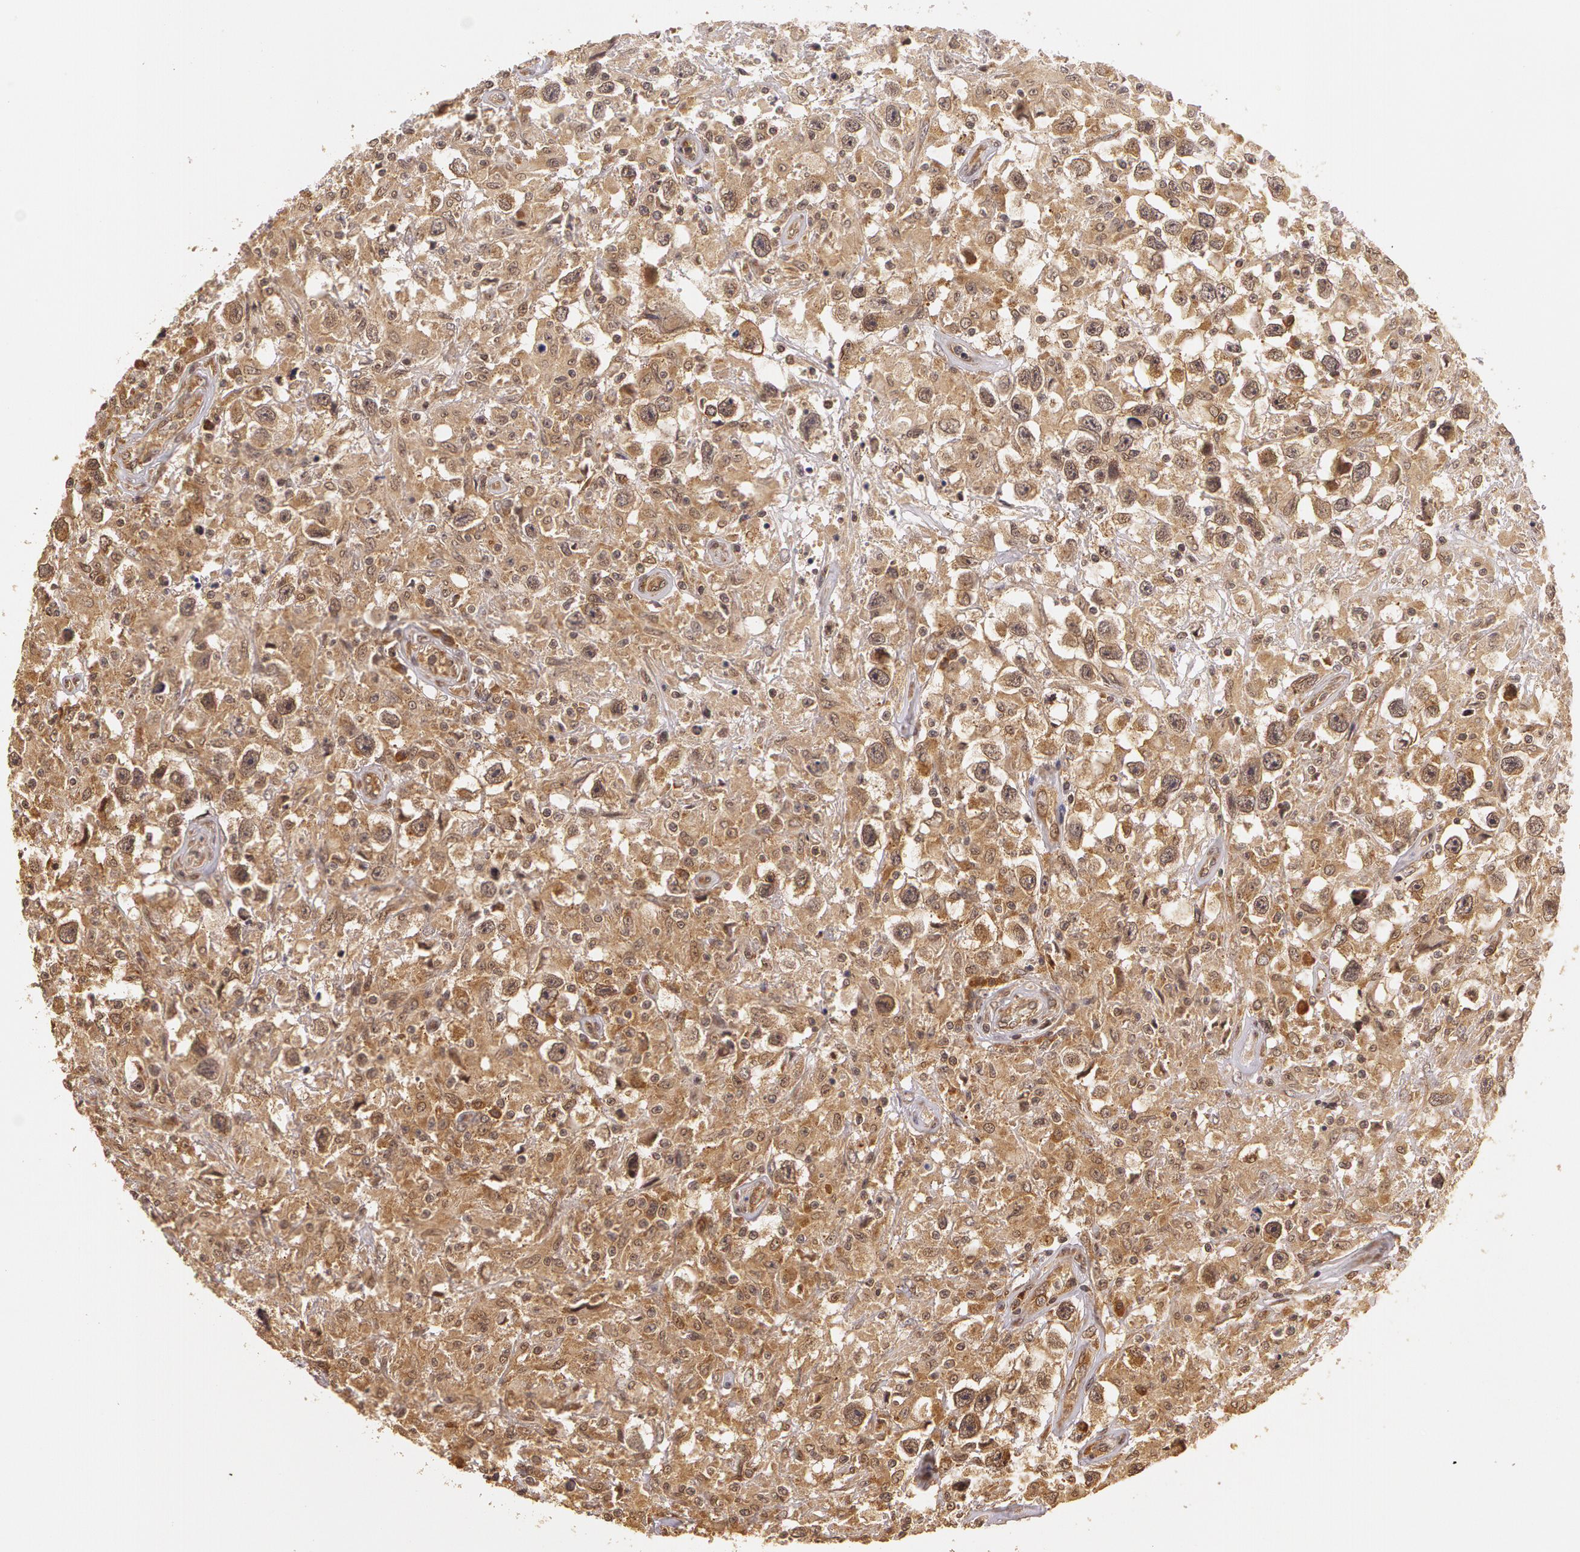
{"staining": {"intensity": "moderate", "quantity": ">75%", "location": "cytoplasmic/membranous"}, "tissue": "testis cancer", "cell_type": "Tumor cells", "image_type": "cancer", "snomed": [{"axis": "morphology", "description": "Seminoma, NOS"}, {"axis": "topography", "description": "Testis"}], "caption": "A histopathology image showing moderate cytoplasmic/membranous positivity in approximately >75% of tumor cells in testis cancer, as visualized by brown immunohistochemical staining.", "gene": "ASCC2", "patient": {"sex": "male", "age": 34}}